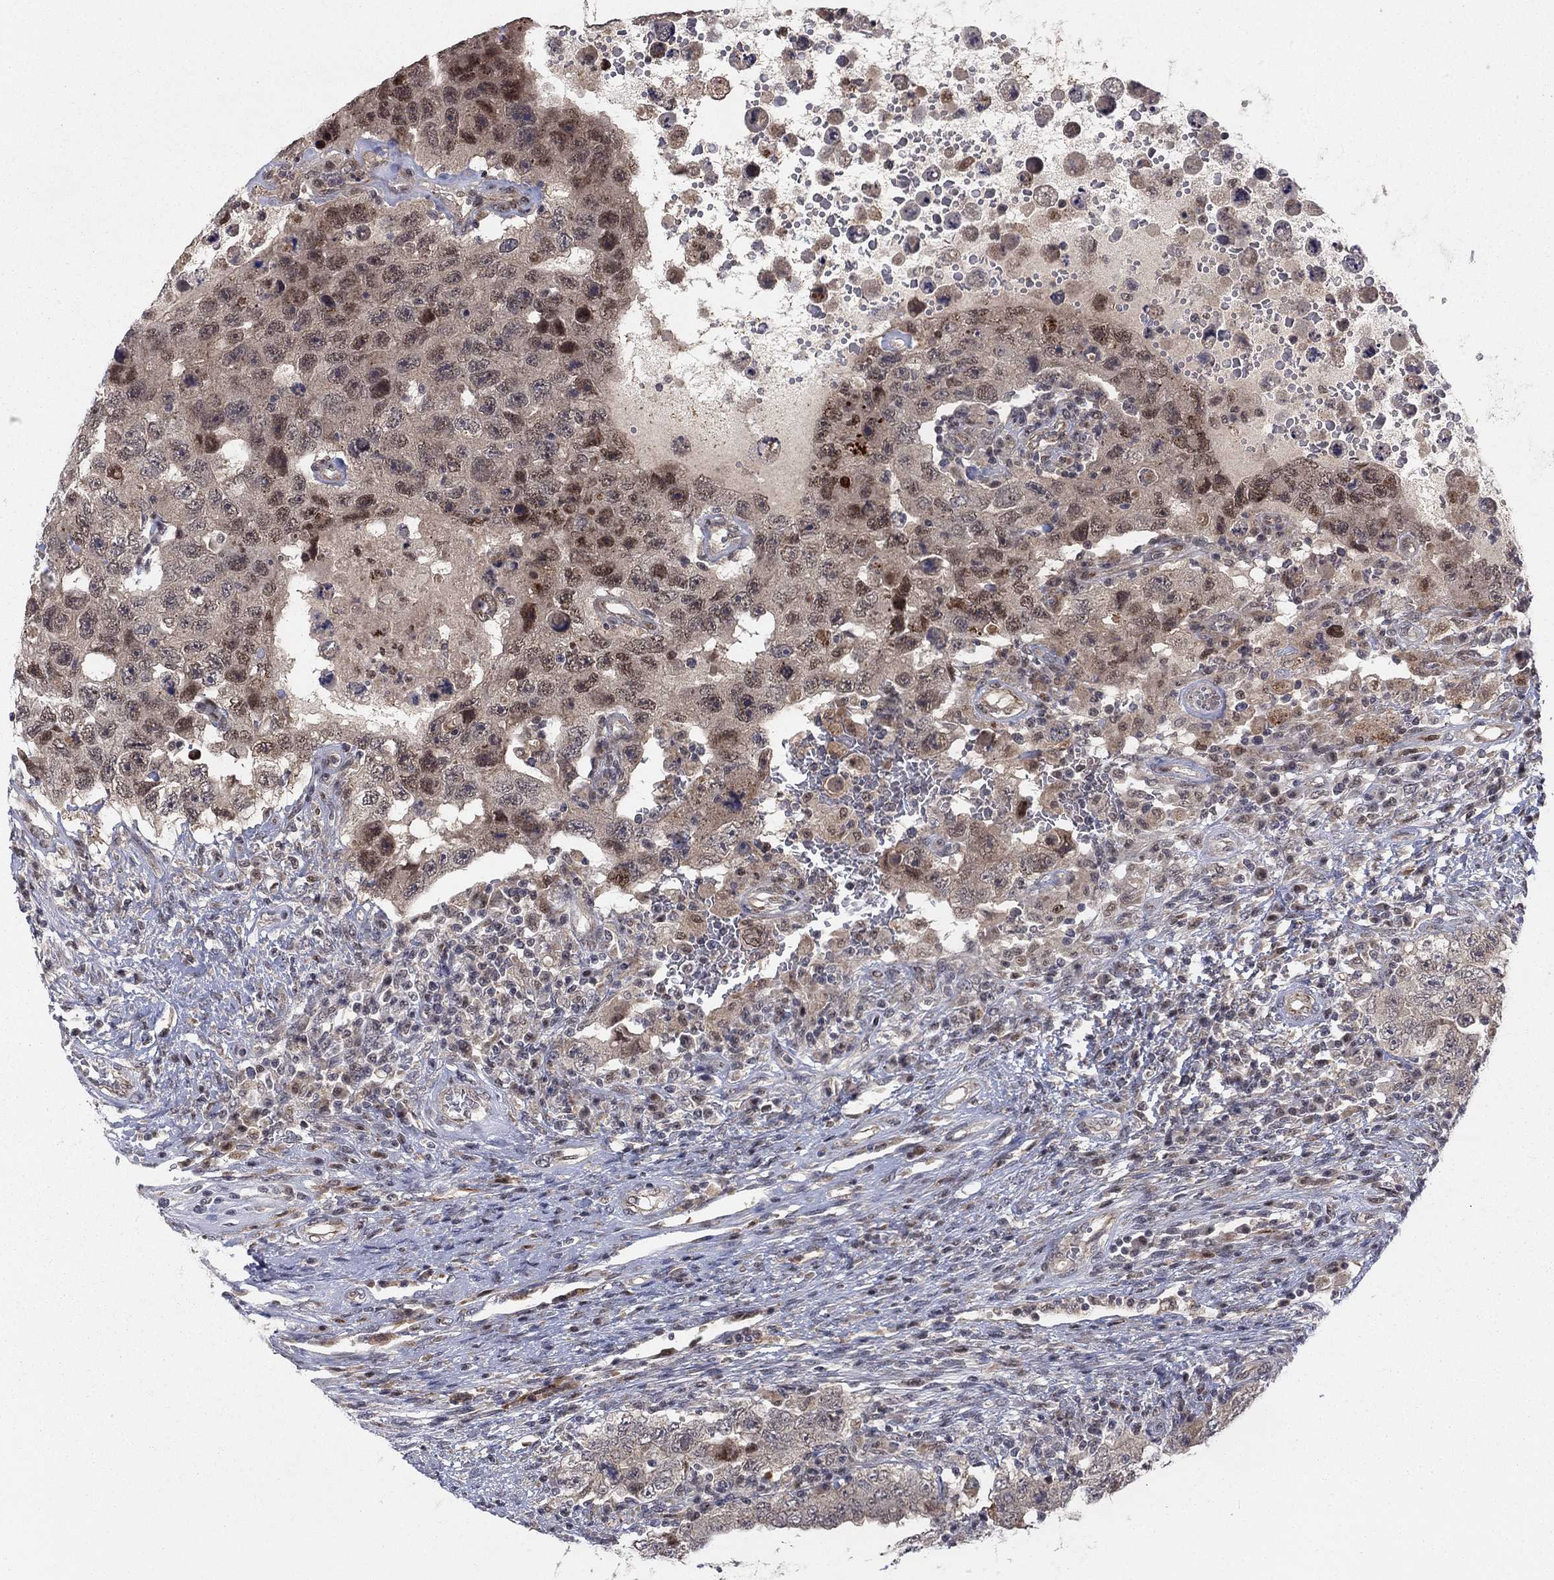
{"staining": {"intensity": "moderate", "quantity": "<25%", "location": "nuclear"}, "tissue": "testis cancer", "cell_type": "Tumor cells", "image_type": "cancer", "snomed": [{"axis": "morphology", "description": "Carcinoma, Embryonal, NOS"}, {"axis": "topography", "description": "Testis"}], "caption": "Immunohistochemical staining of testis embryonal carcinoma demonstrates low levels of moderate nuclear protein staining in about <25% of tumor cells. (DAB = brown stain, brightfield microscopy at high magnification).", "gene": "ZNF395", "patient": {"sex": "male", "age": 26}}